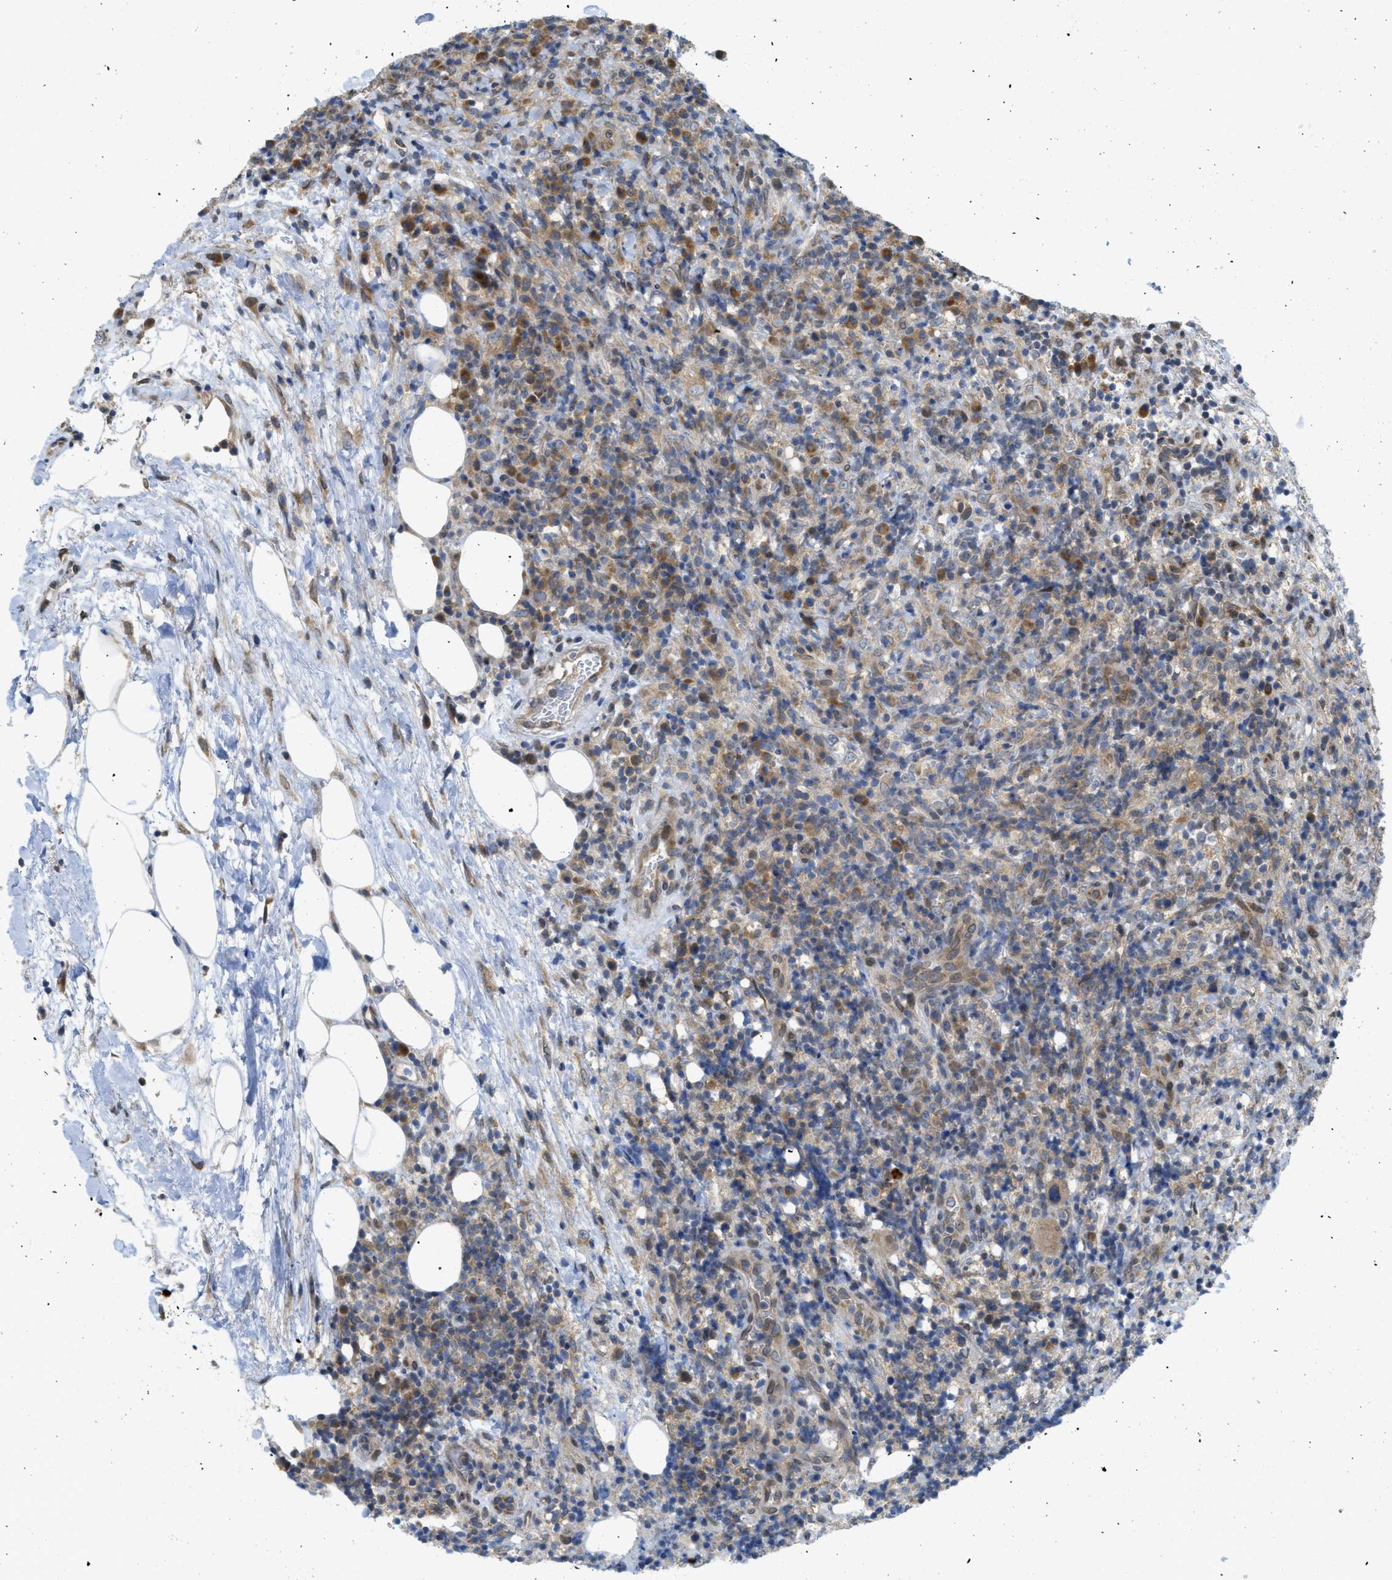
{"staining": {"intensity": "moderate", "quantity": "25%-75%", "location": "cytoplasmic/membranous"}, "tissue": "lymphoma", "cell_type": "Tumor cells", "image_type": "cancer", "snomed": [{"axis": "morphology", "description": "Malignant lymphoma, non-Hodgkin's type, High grade"}, {"axis": "topography", "description": "Lymph node"}], "caption": "An image of human high-grade malignant lymphoma, non-Hodgkin's type stained for a protein demonstrates moderate cytoplasmic/membranous brown staining in tumor cells. The protein is stained brown, and the nuclei are stained in blue (DAB (3,3'-diaminobenzidine) IHC with brightfield microscopy, high magnification).", "gene": "EIF2AK3", "patient": {"sex": "female", "age": 76}}